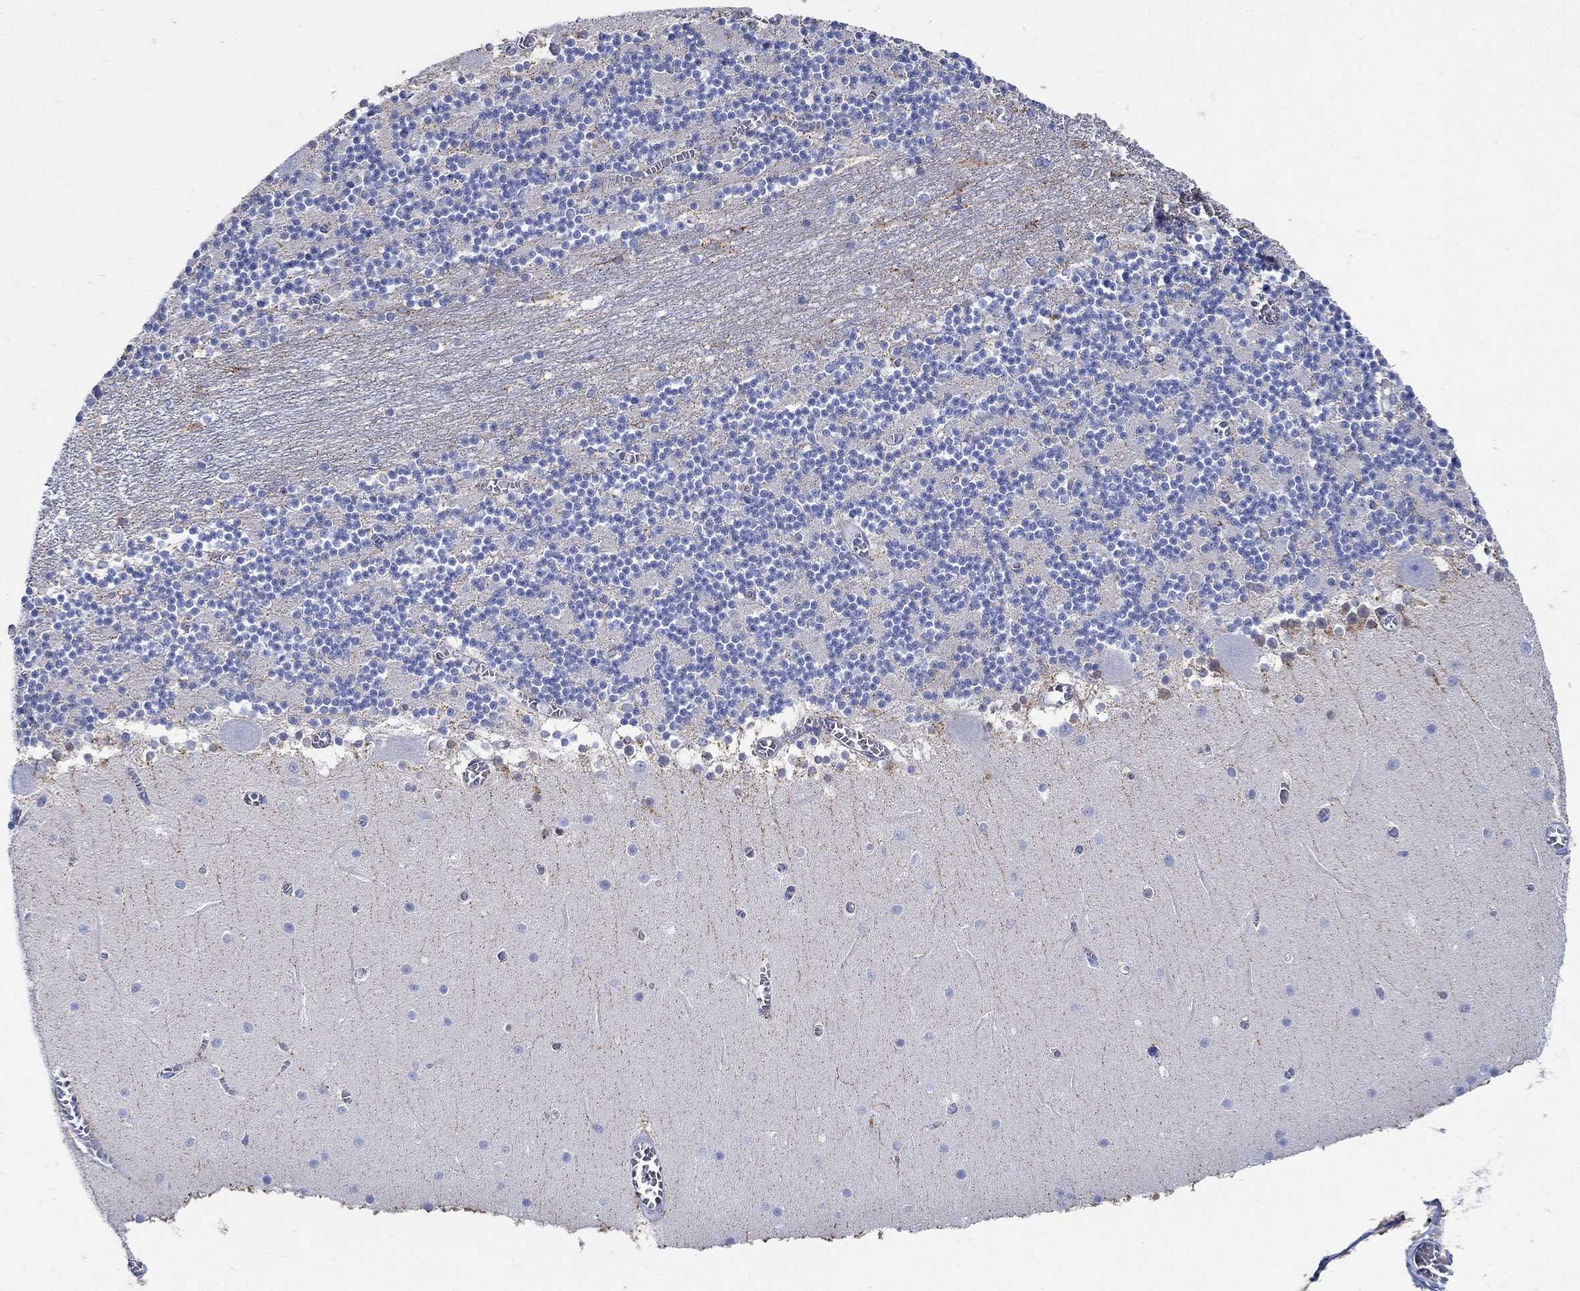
{"staining": {"intensity": "negative", "quantity": "none", "location": "none"}, "tissue": "cerebellum", "cell_type": "Cells in granular layer", "image_type": "normal", "snomed": [{"axis": "morphology", "description": "Normal tissue, NOS"}, {"axis": "topography", "description": "Cerebellum"}], "caption": "DAB immunohistochemical staining of normal cerebellum reveals no significant positivity in cells in granular layer.", "gene": "ZDHHC14", "patient": {"sex": "female", "age": 28}}